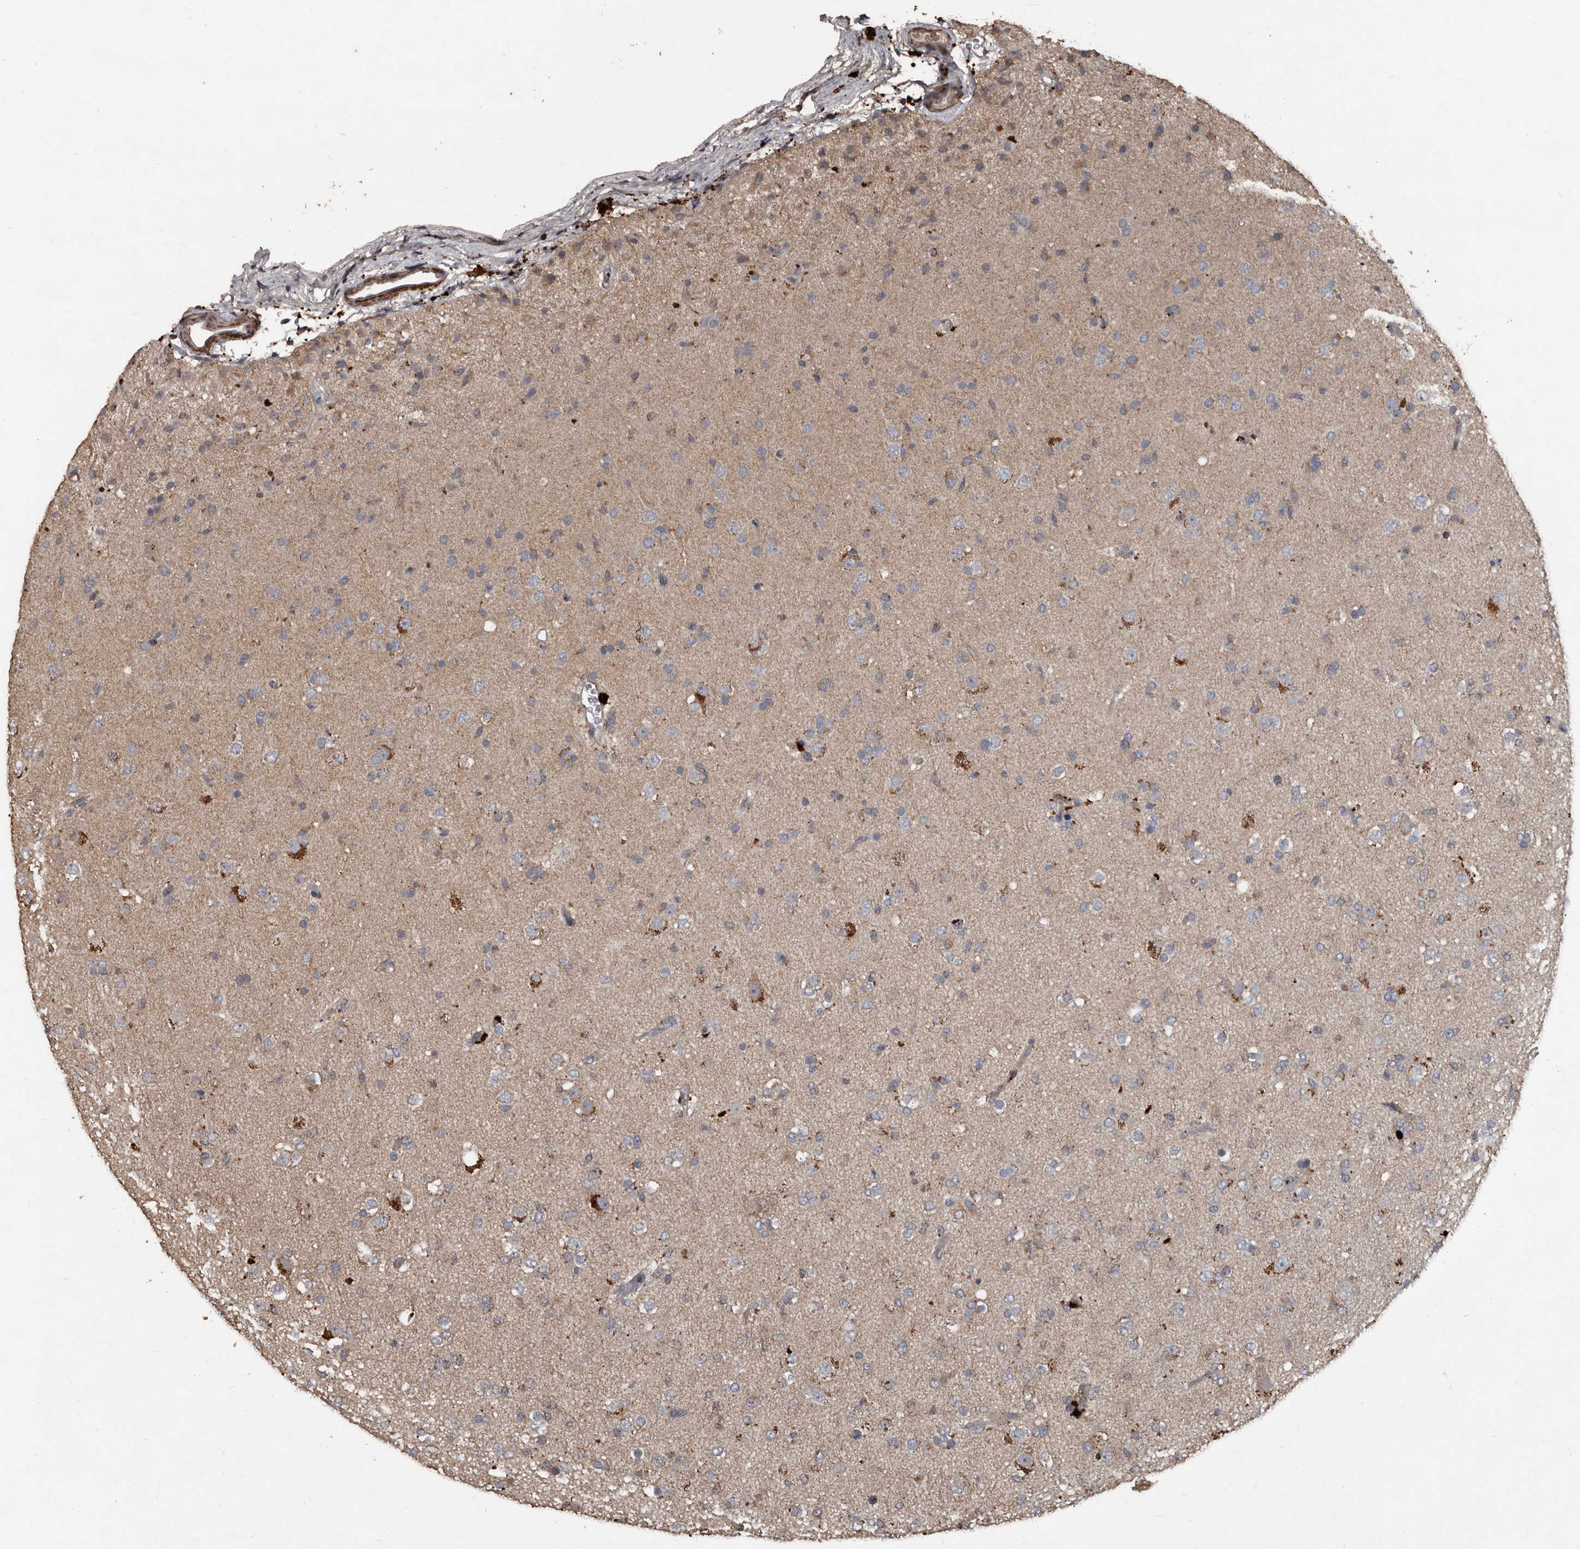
{"staining": {"intensity": "negative", "quantity": "none", "location": "none"}, "tissue": "glioma", "cell_type": "Tumor cells", "image_type": "cancer", "snomed": [{"axis": "morphology", "description": "Glioma, malignant, Low grade"}, {"axis": "topography", "description": "Brain"}], "caption": "This image is of glioma stained with immunohistochemistry (IHC) to label a protein in brown with the nuclei are counter-stained blue. There is no positivity in tumor cells.", "gene": "GREB1", "patient": {"sex": "male", "age": 65}}